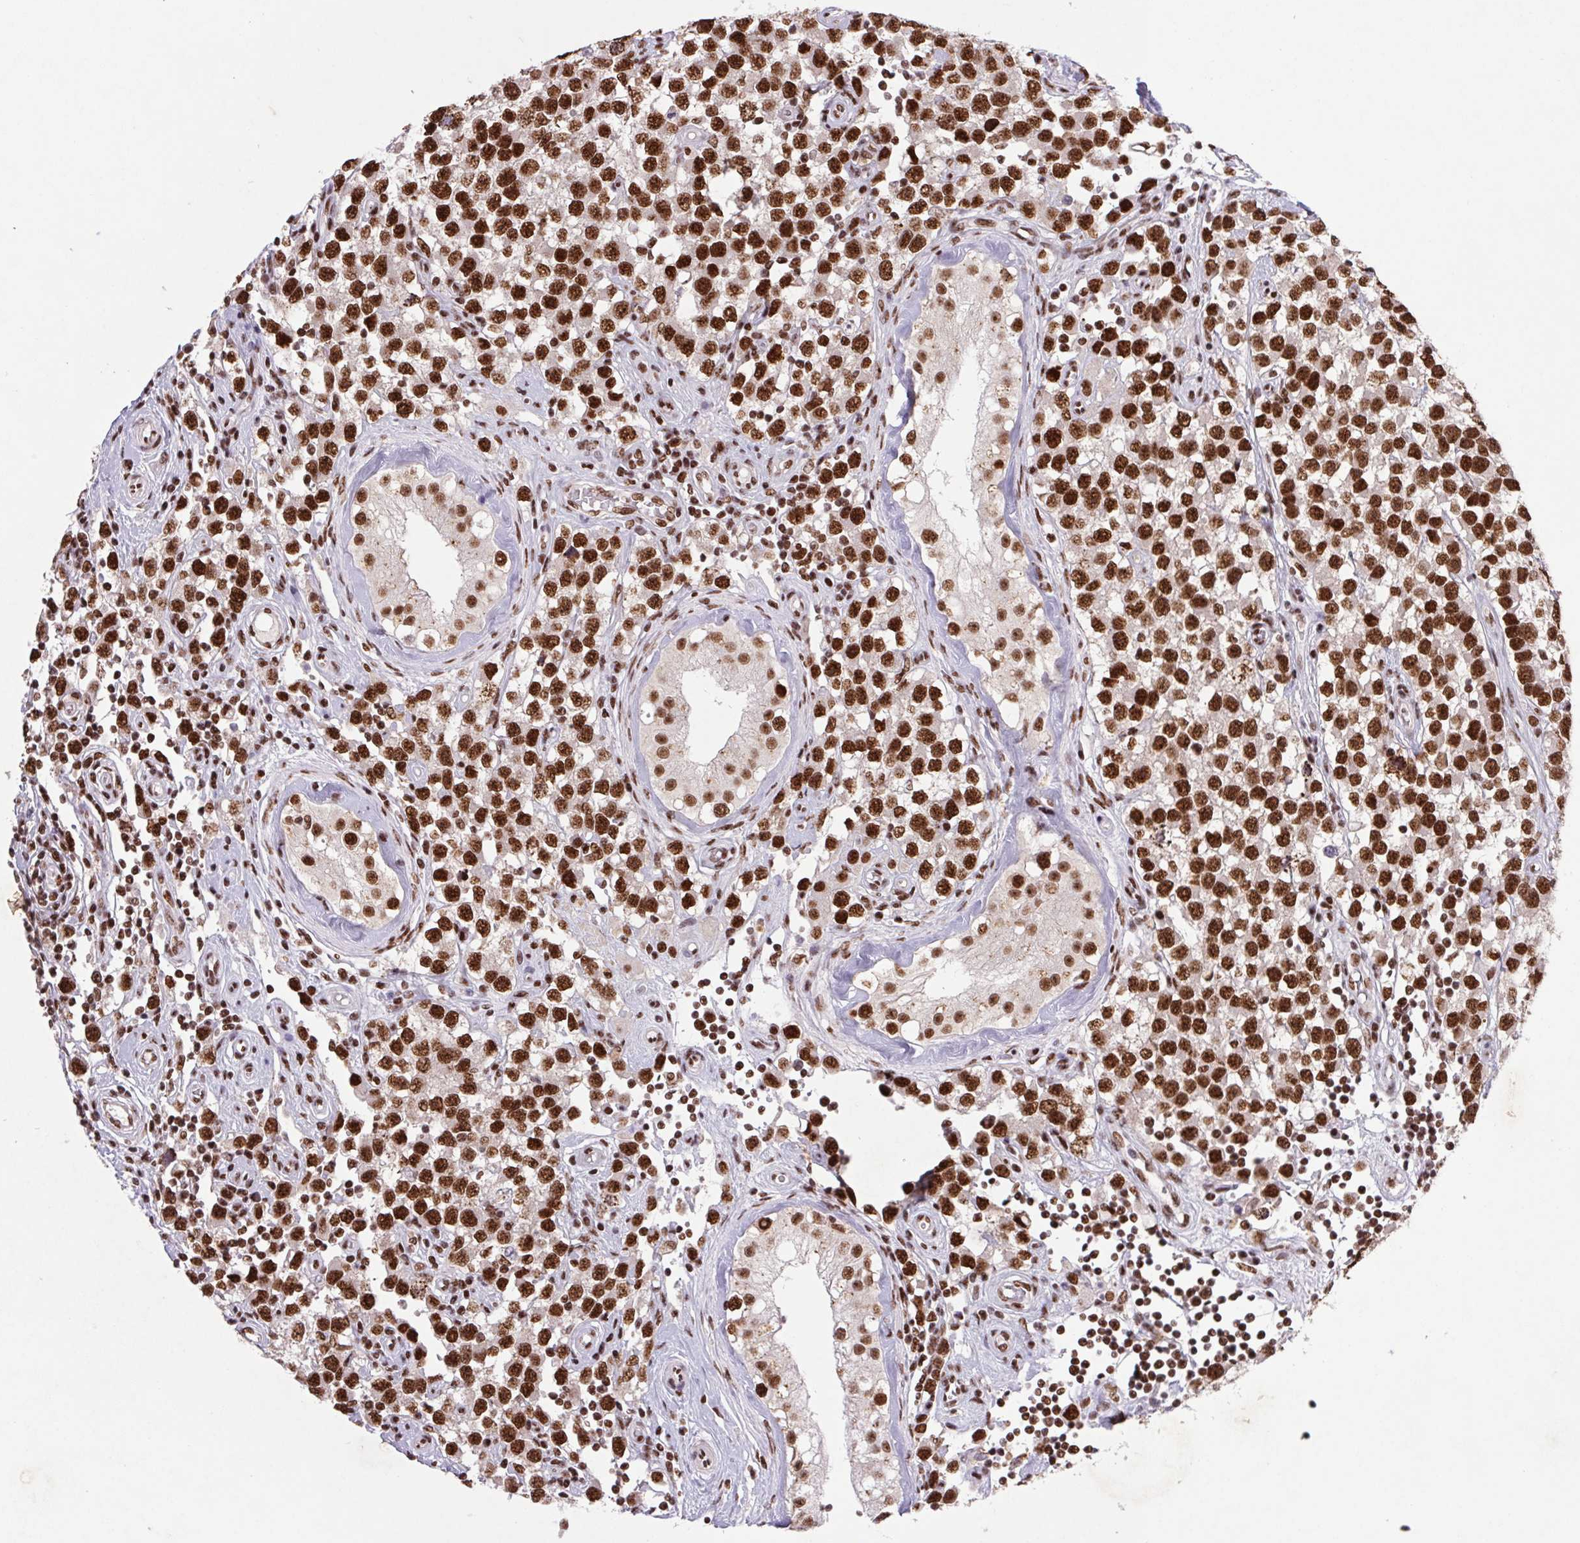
{"staining": {"intensity": "strong", "quantity": ">75%", "location": "nuclear"}, "tissue": "testis cancer", "cell_type": "Tumor cells", "image_type": "cancer", "snomed": [{"axis": "morphology", "description": "Seminoma, NOS"}, {"axis": "topography", "description": "Testis"}], "caption": "Seminoma (testis) was stained to show a protein in brown. There is high levels of strong nuclear positivity in about >75% of tumor cells. Using DAB (3,3'-diaminobenzidine) (brown) and hematoxylin (blue) stains, captured at high magnification using brightfield microscopy.", "gene": "LDLRAD4", "patient": {"sex": "male", "age": 34}}